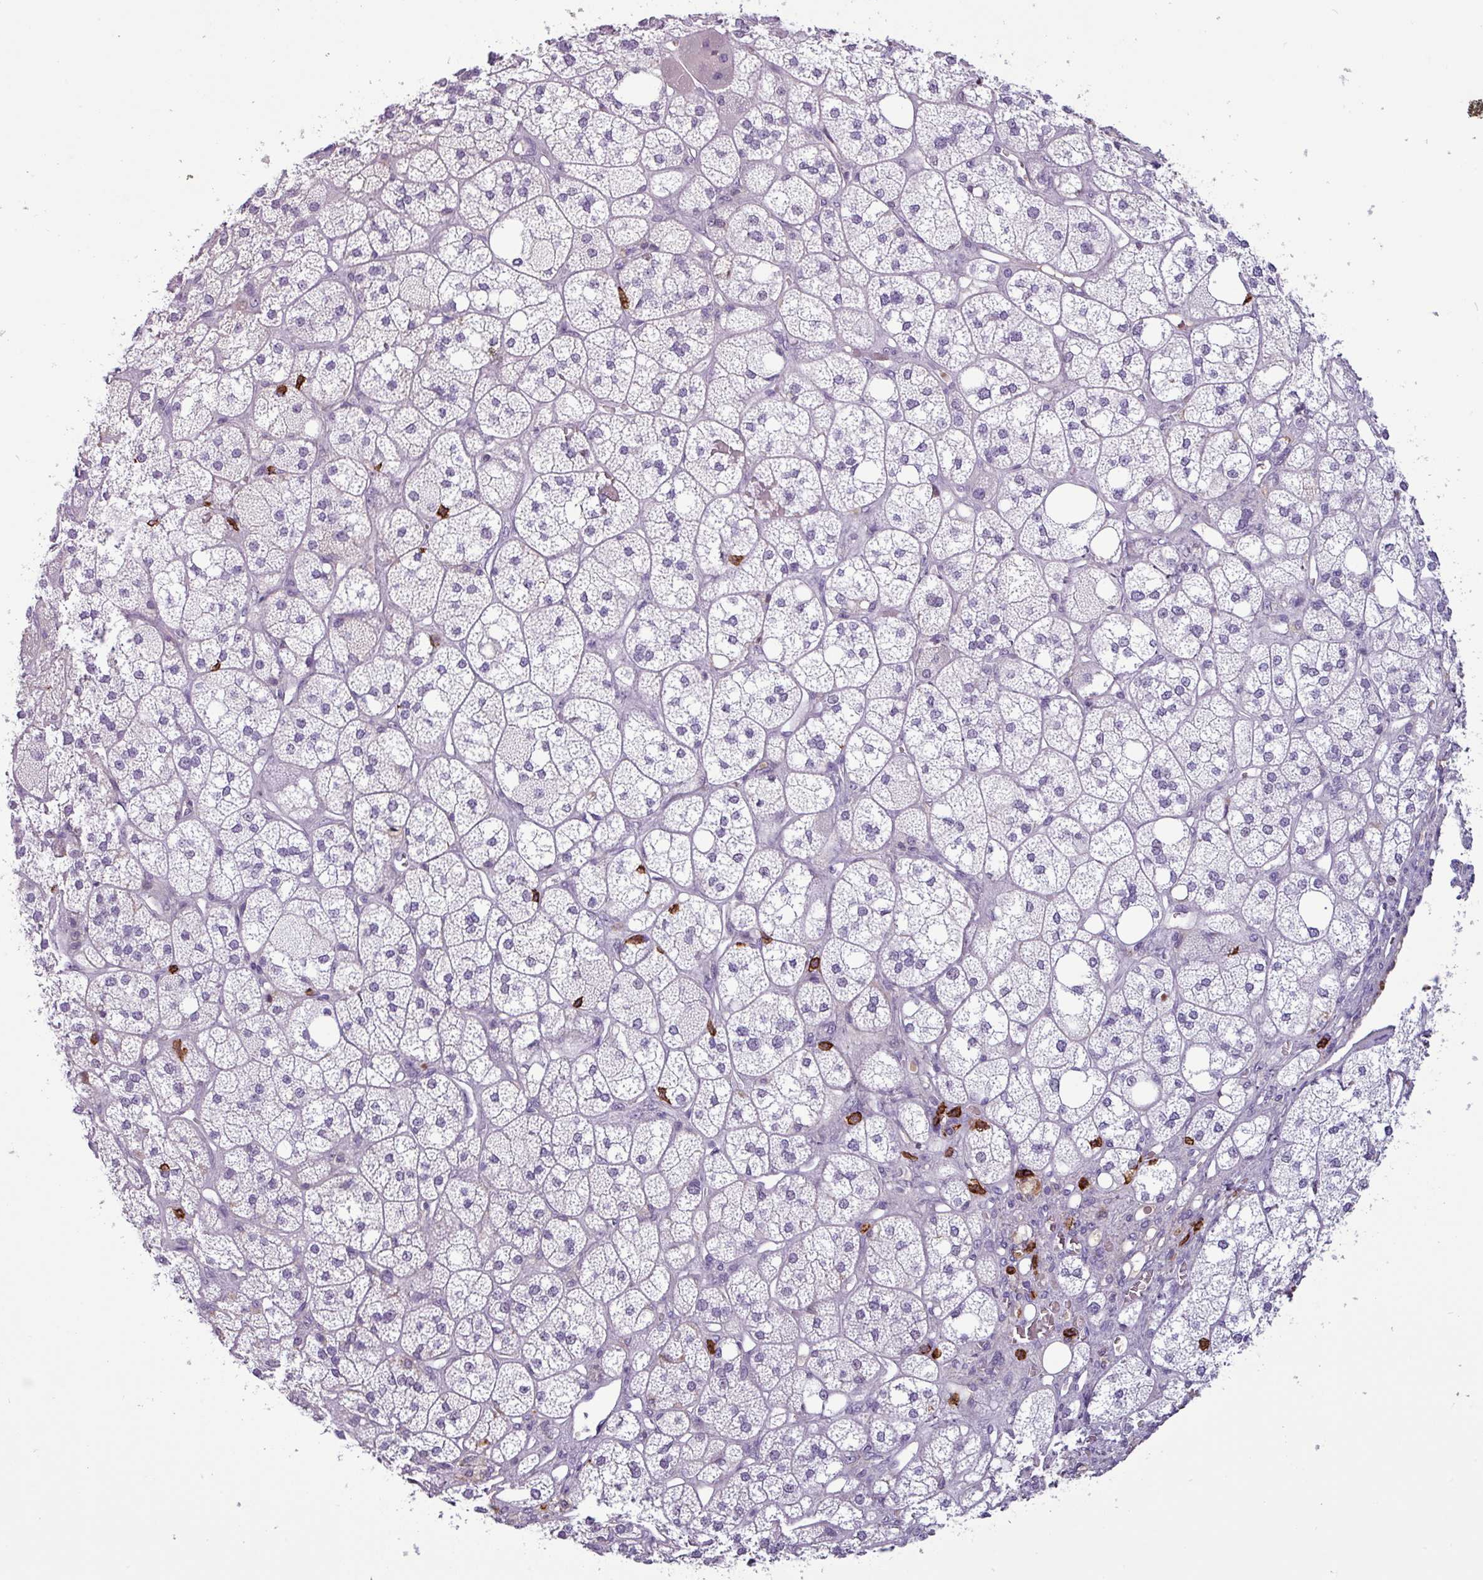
{"staining": {"intensity": "negative", "quantity": "none", "location": "none"}, "tissue": "adrenal gland", "cell_type": "Glandular cells", "image_type": "normal", "snomed": [{"axis": "morphology", "description": "Normal tissue, NOS"}, {"axis": "topography", "description": "Adrenal gland"}], "caption": "High magnification brightfield microscopy of benign adrenal gland stained with DAB (3,3'-diaminobenzidine) (brown) and counterstained with hematoxylin (blue): glandular cells show no significant expression.", "gene": "CD8A", "patient": {"sex": "male", "age": 61}}